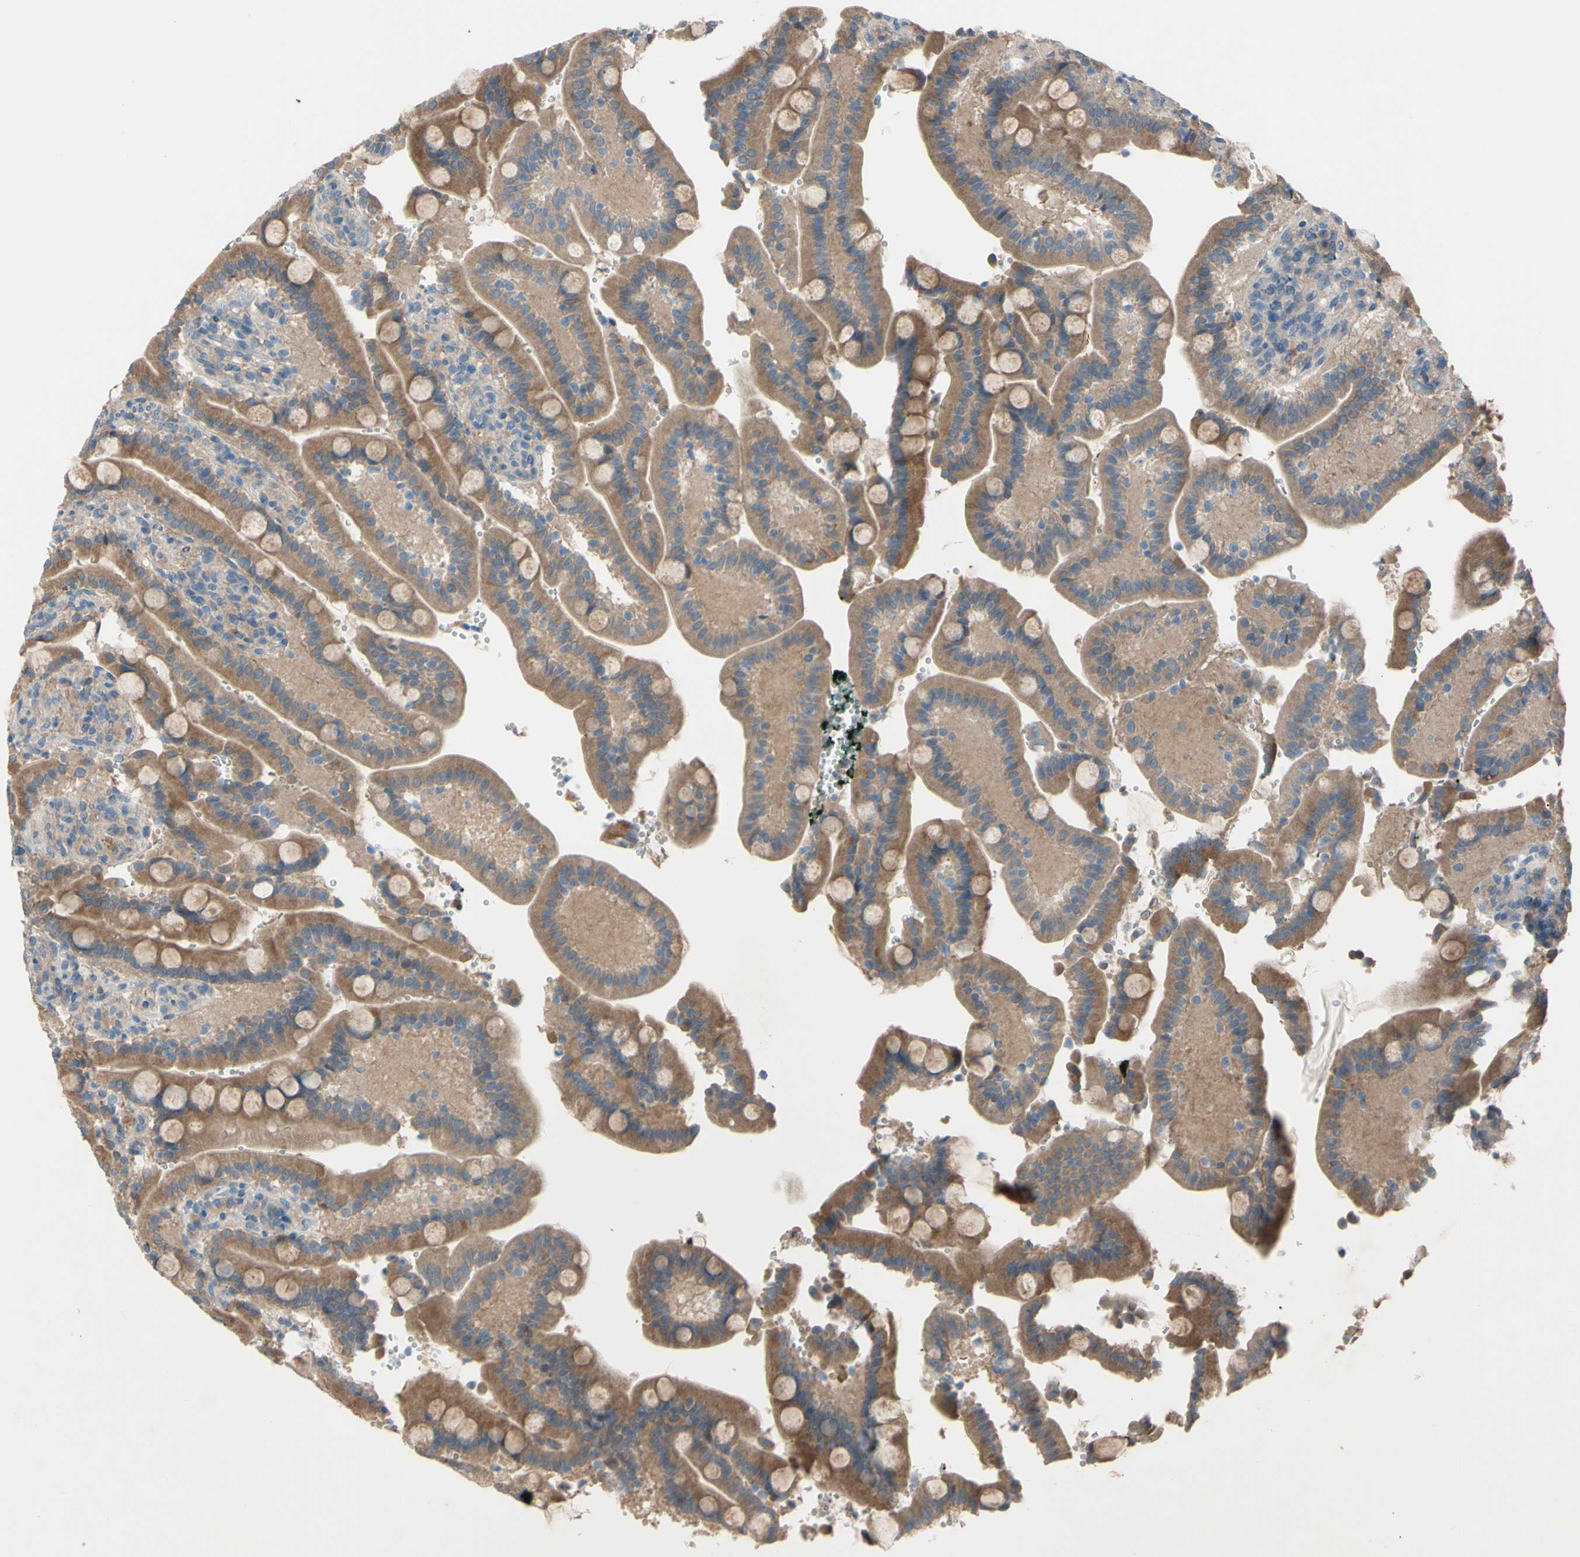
{"staining": {"intensity": "moderate", "quantity": ">75%", "location": "cytoplasmic/membranous"}, "tissue": "duodenum", "cell_type": "Glandular cells", "image_type": "normal", "snomed": [{"axis": "morphology", "description": "Normal tissue, NOS"}, {"axis": "topography", "description": "Small intestine, NOS"}], "caption": "Duodenum stained with IHC shows moderate cytoplasmic/membranous staining in about >75% of glandular cells.", "gene": "ATRN", "patient": {"sex": "female", "age": 71}}